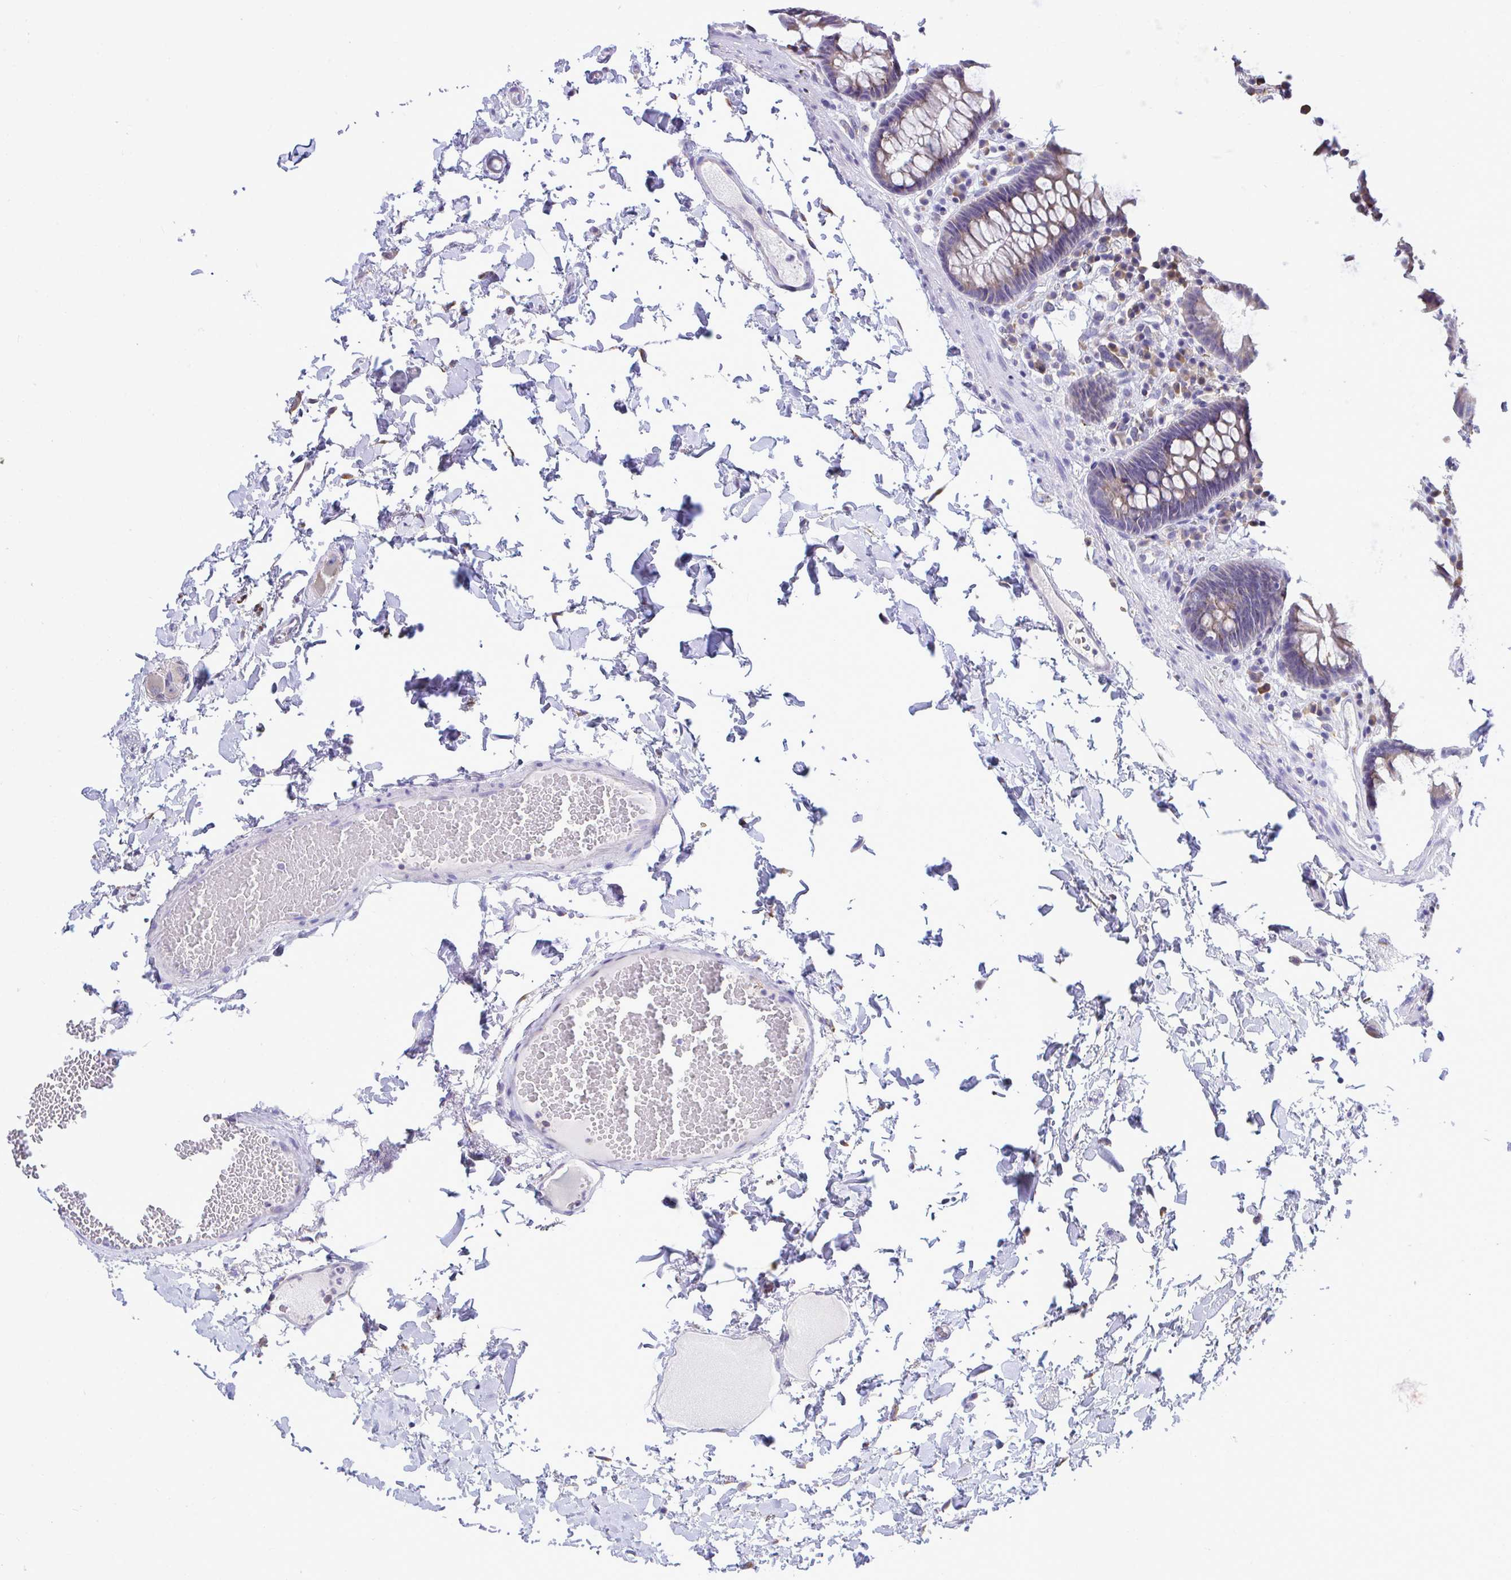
{"staining": {"intensity": "negative", "quantity": "none", "location": "none"}, "tissue": "colon", "cell_type": "Endothelial cells", "image_type": "normal", "snomed": [{"axis": "morphology", "description": "Normal tissue, NOS"}, {"axis": "topography", "description": "Colon"}, {"axis": "topography", "description": "Peripheral nerve tissue"}], "caption": "The histopathology image shows no significant positivity in endothelial cells of colon.", "gene": "PIGK", "patient": {"sex": "male", "age": 84}}